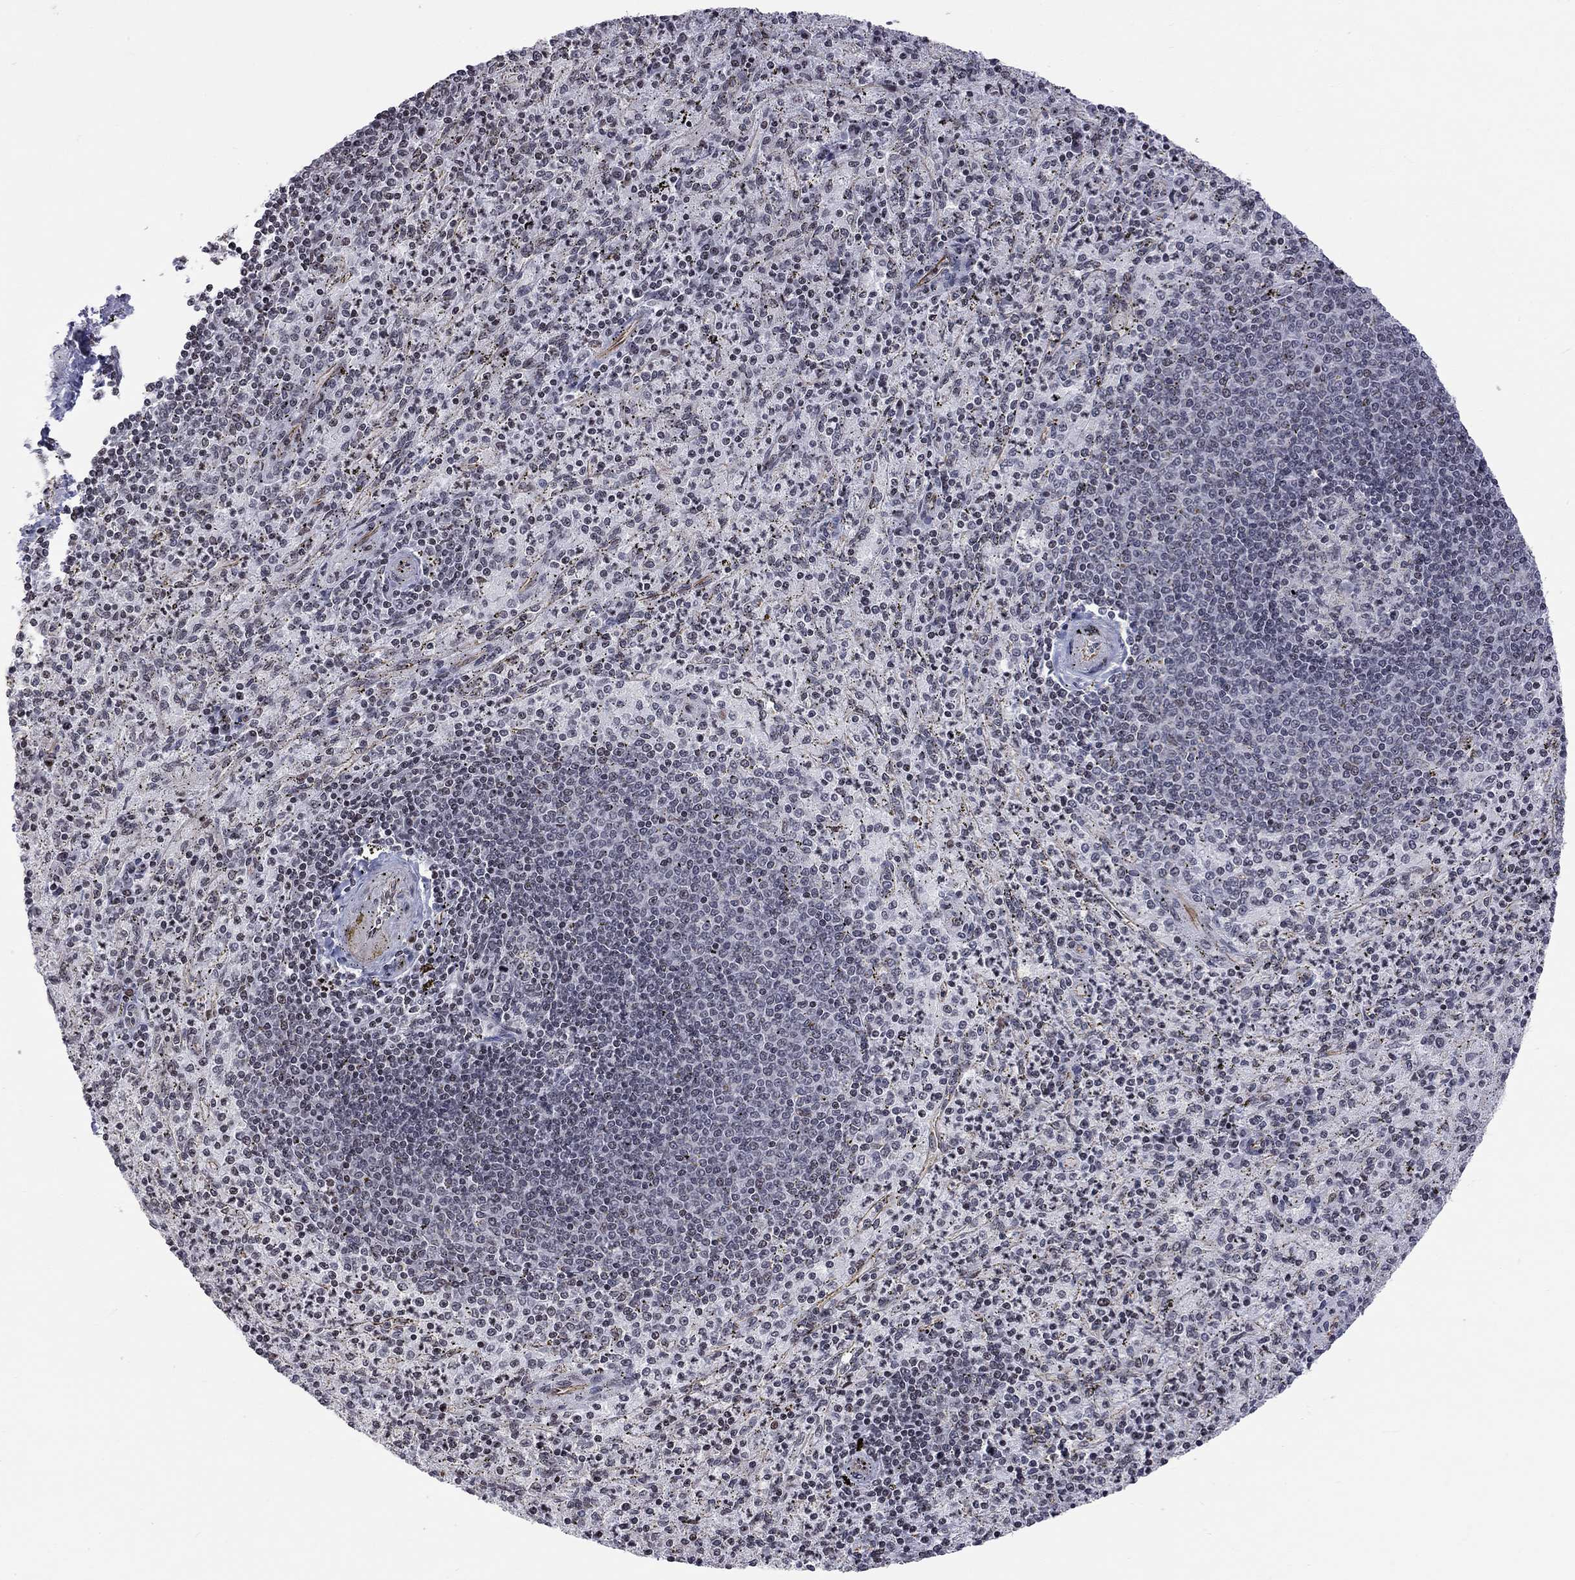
{"staining": {"intensity": "negative", "quantity": "none", "location": "none"}, "tissue": "spleen", "cell_type": "Cells in red pulp", "image_type": "normal", "snomed": [{"axis": "morphology", "description": "Normal tissue, NOS"}, {"axis": "topography", "description": "Spleen"}], "caption": "A histopathology image of spleen stained for a protein exhibits no brown staining in cells in red pulp. (DAB immunohistochemistry (IHC), high magnification).", "gene": "MTNR1B", "patient": {"sex": "male", "age": 60}}